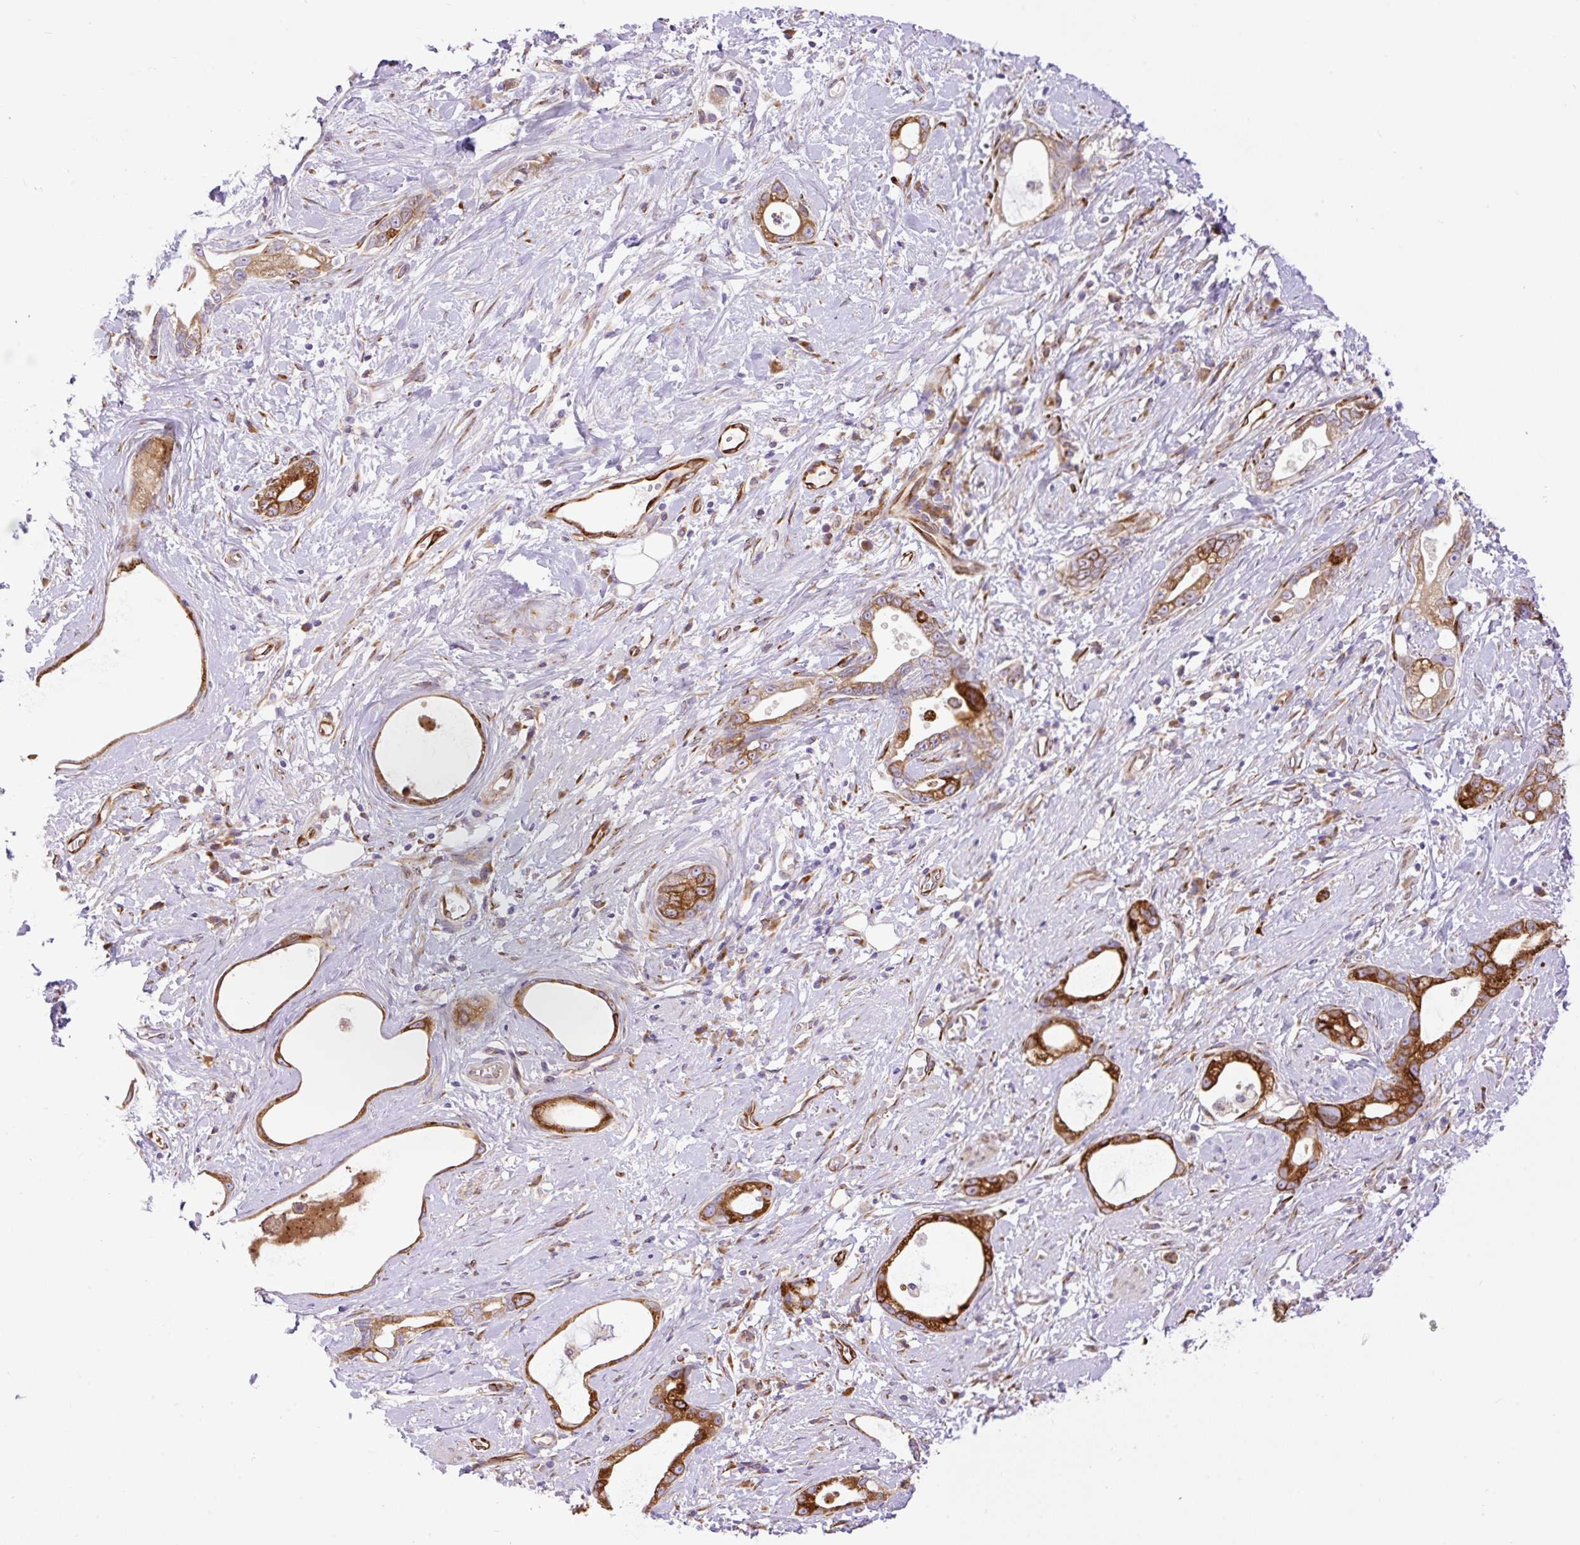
{"staining": {"intensity": "strong", "quantity": ">75%", "location": "cytoplasmic/membranous"}, "tissue": "stomach cancer", "cell_type": "Tumor cells", "image_type": "cancer", "snomed": [{"axis": "morphology", "description": "Adenocarcinoma, NOS"}, {"axis": "topography", "description": "Stomach"}], "caption": "Immunohistochemical staining of human stomach cancer (adenocarcinoma) reveals strong cytoplasmic/membranous protein expression in approximately >75% of tumor cells.", "gene": "RAB30", "patient": {"sex": "male", "age": 55}}